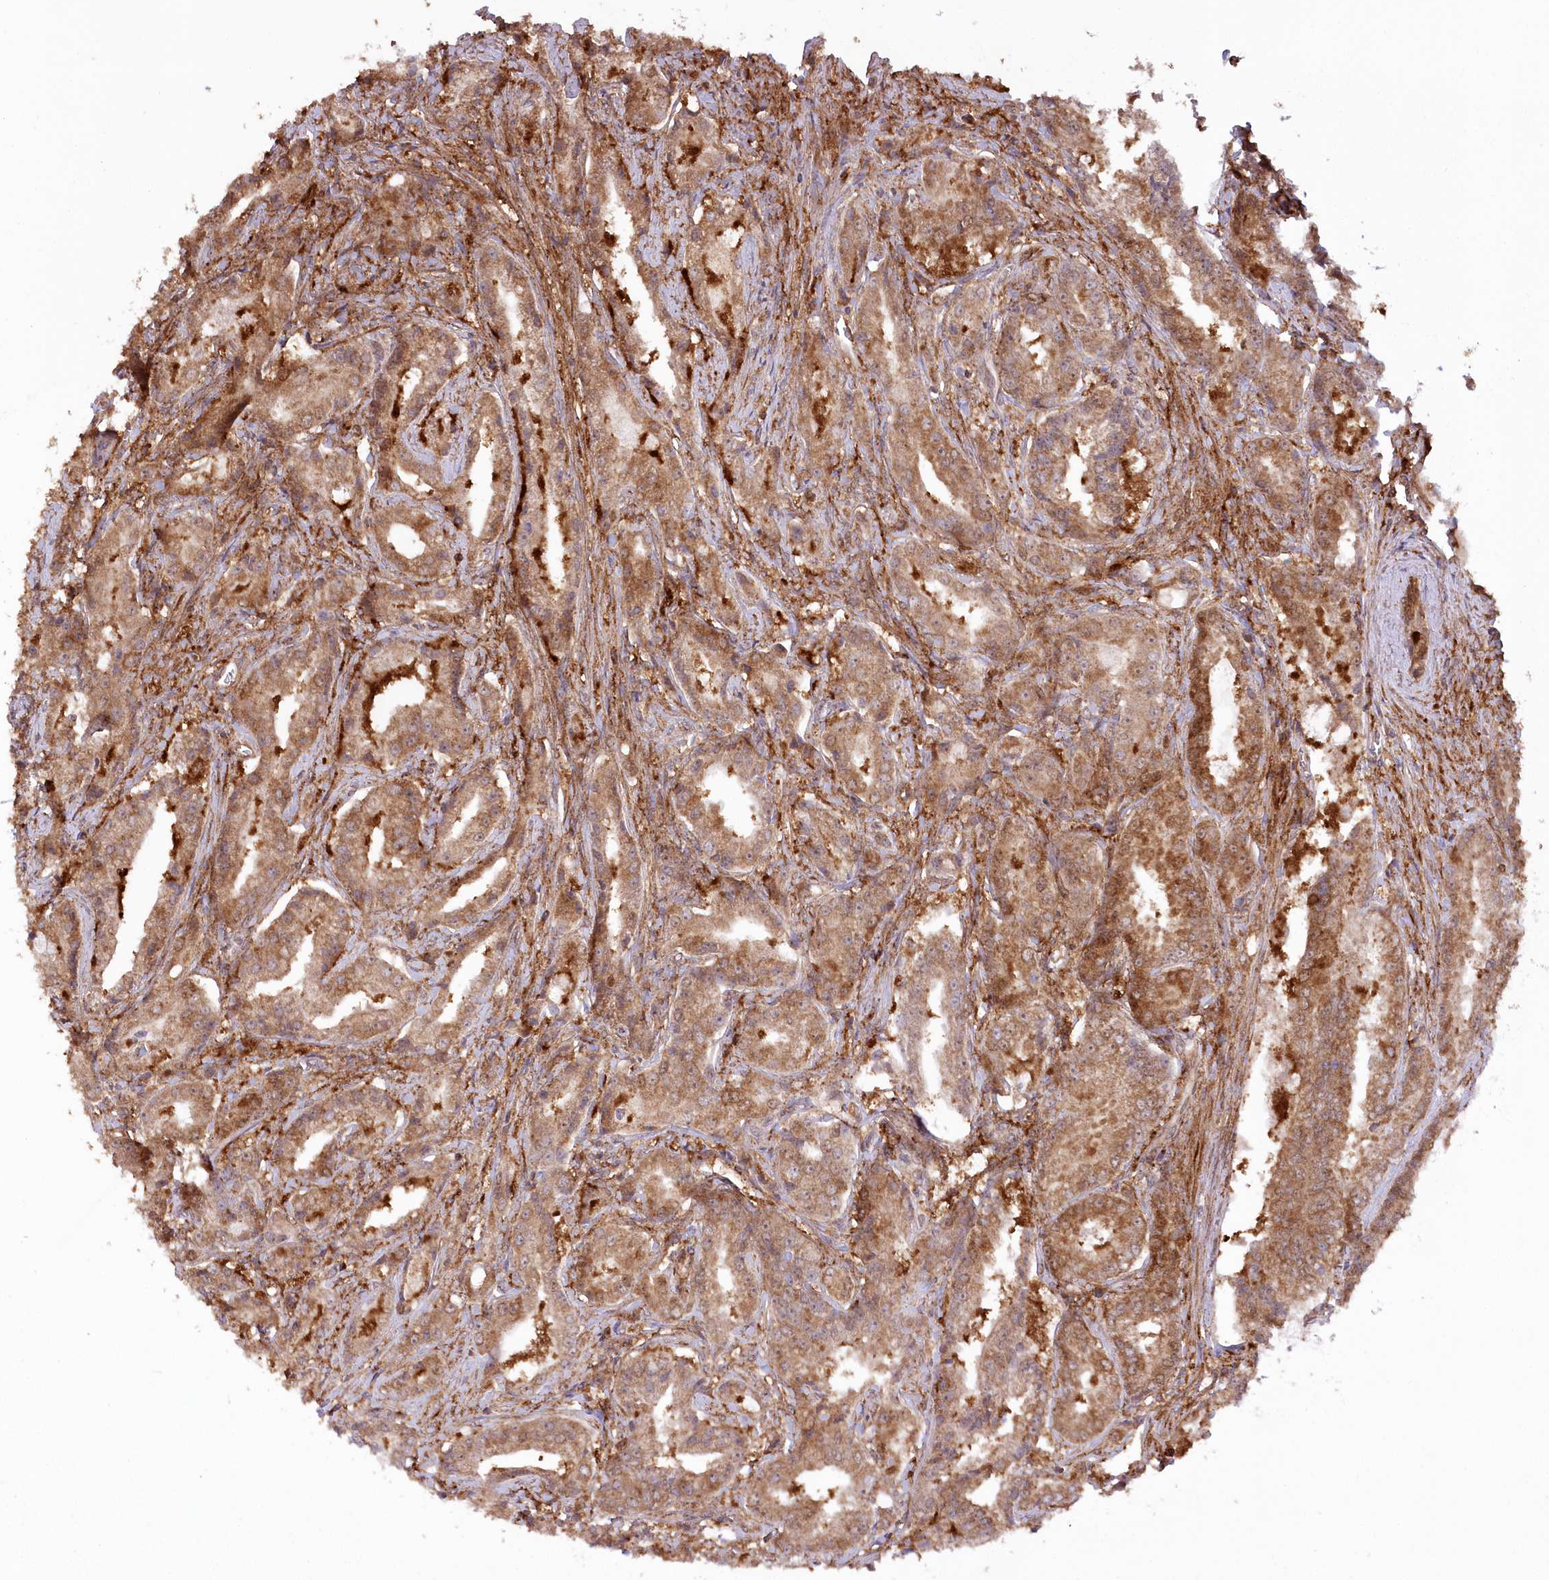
{"staining": {"intensity": "moderate", "quantity": ">75%", "location": "cytoplasmic/membranous"}, "tissue": "prostate cancer", "cell_type": "Tumor cells", "image_type": "cancer", "snomed": [{"axis": "morphology", "description": "Adenocarcinoma, High grade"}, {"axis": "topography", "description": "Prostate"}], "caption": "An immunohistochemistry histopathology image of tumor tissue is shown. Protein staining in brown labels moderate cytoplasmic/membranous positivity in prostate adenocarcinoma (high-grade) within tumor cells.", "gene": "CCDC91", "patient": {"sex": "male", "age": 72}}